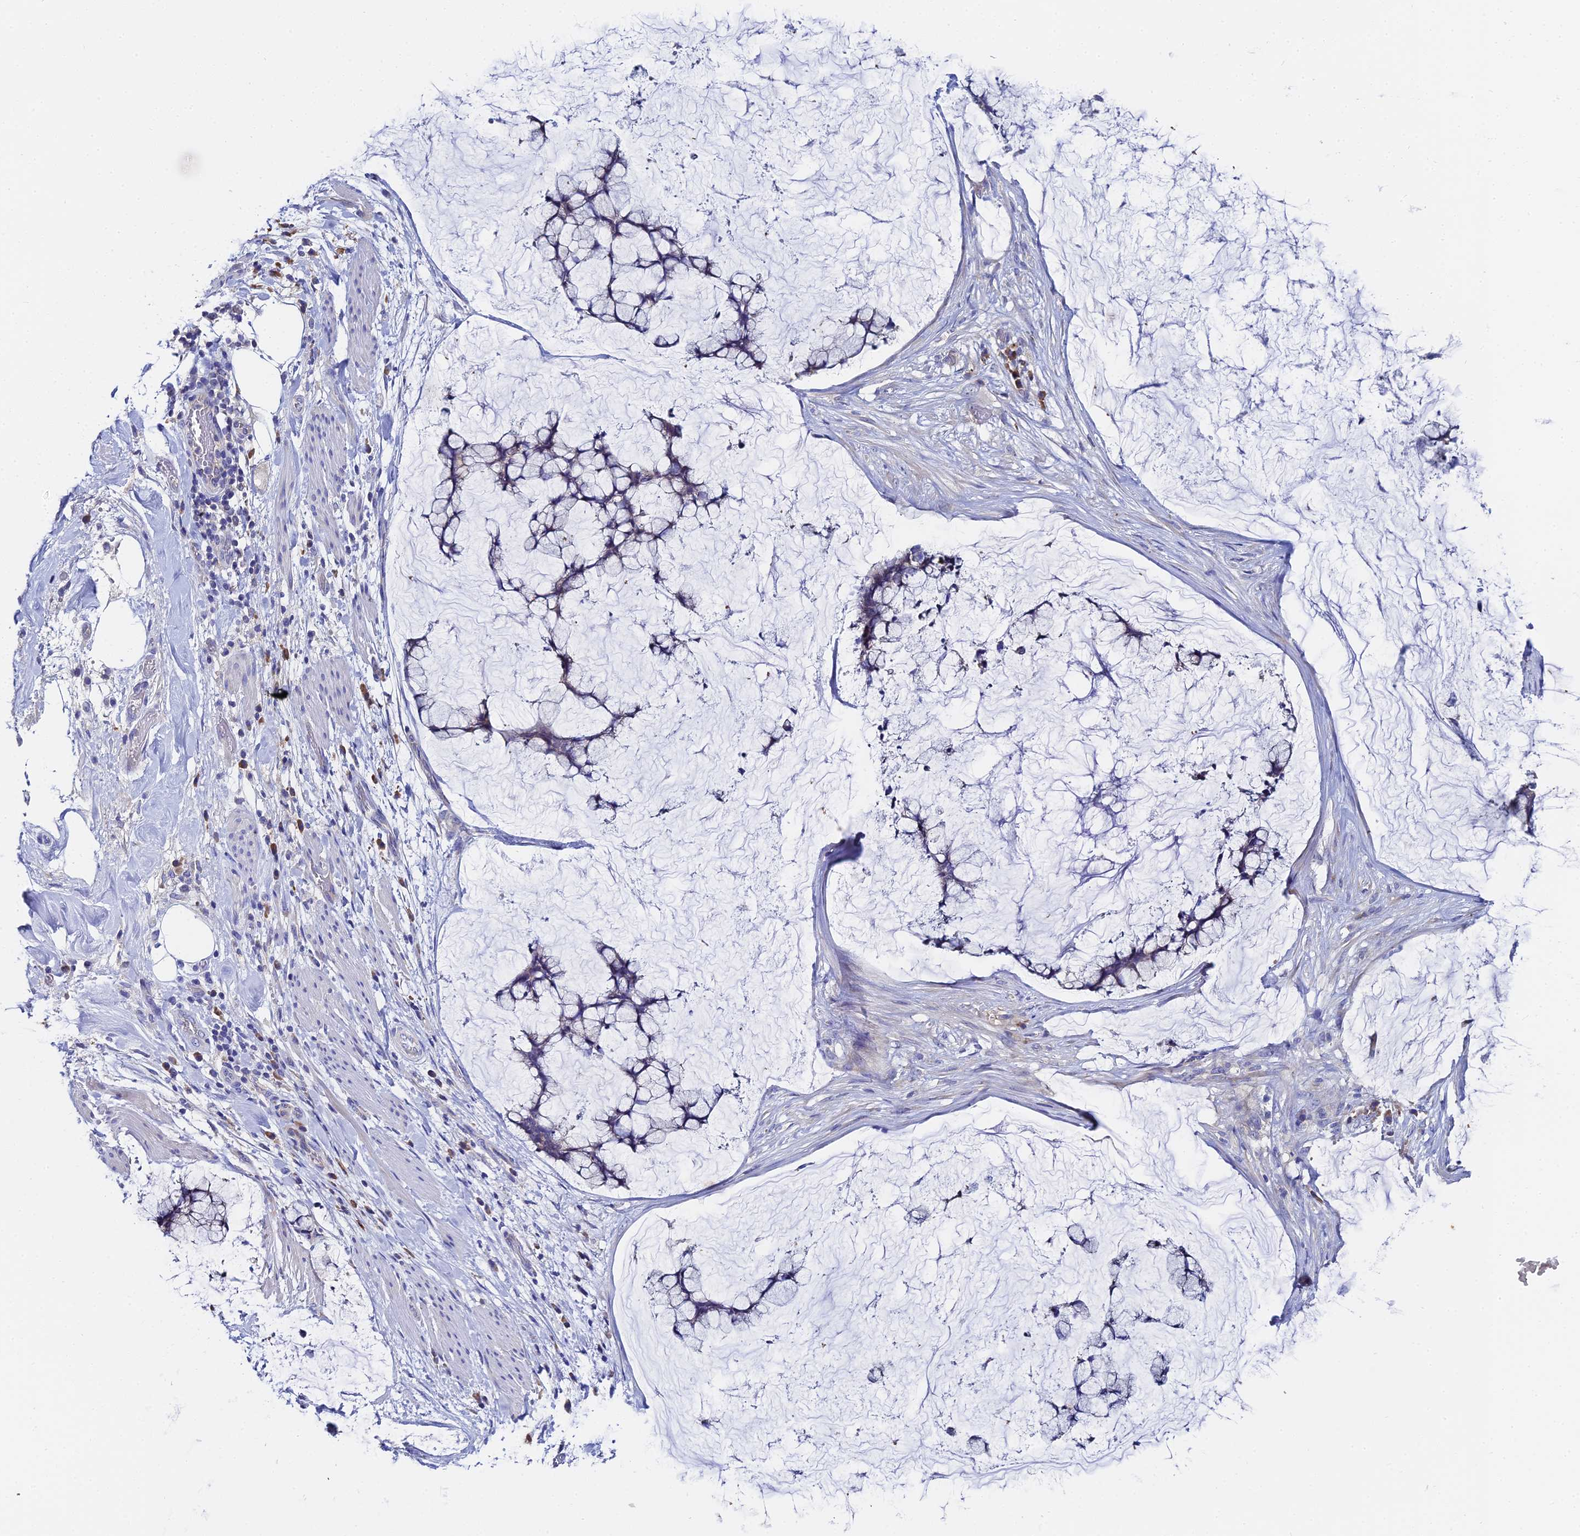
{"staining": {"intensity": "negative", "quantity": "none", "location": "none"}, "tissue": "ovarian cancer", "cell_type": "Tumor cells", "image_type": "cancer", "snomed": [{"axis": "morphology", "description": "Cystadenocarcinoma, mucinous, NOS"}, {"axis": "topography", "description": "Ovary"}], "caption": "Immunohistochemistry of ovarian cancer (mucinous cystadenocarcinoma) reveals no positivity in tumor cells.", "gene": "UBE2L3", "patient": {"sex": "female", "age": 42}}